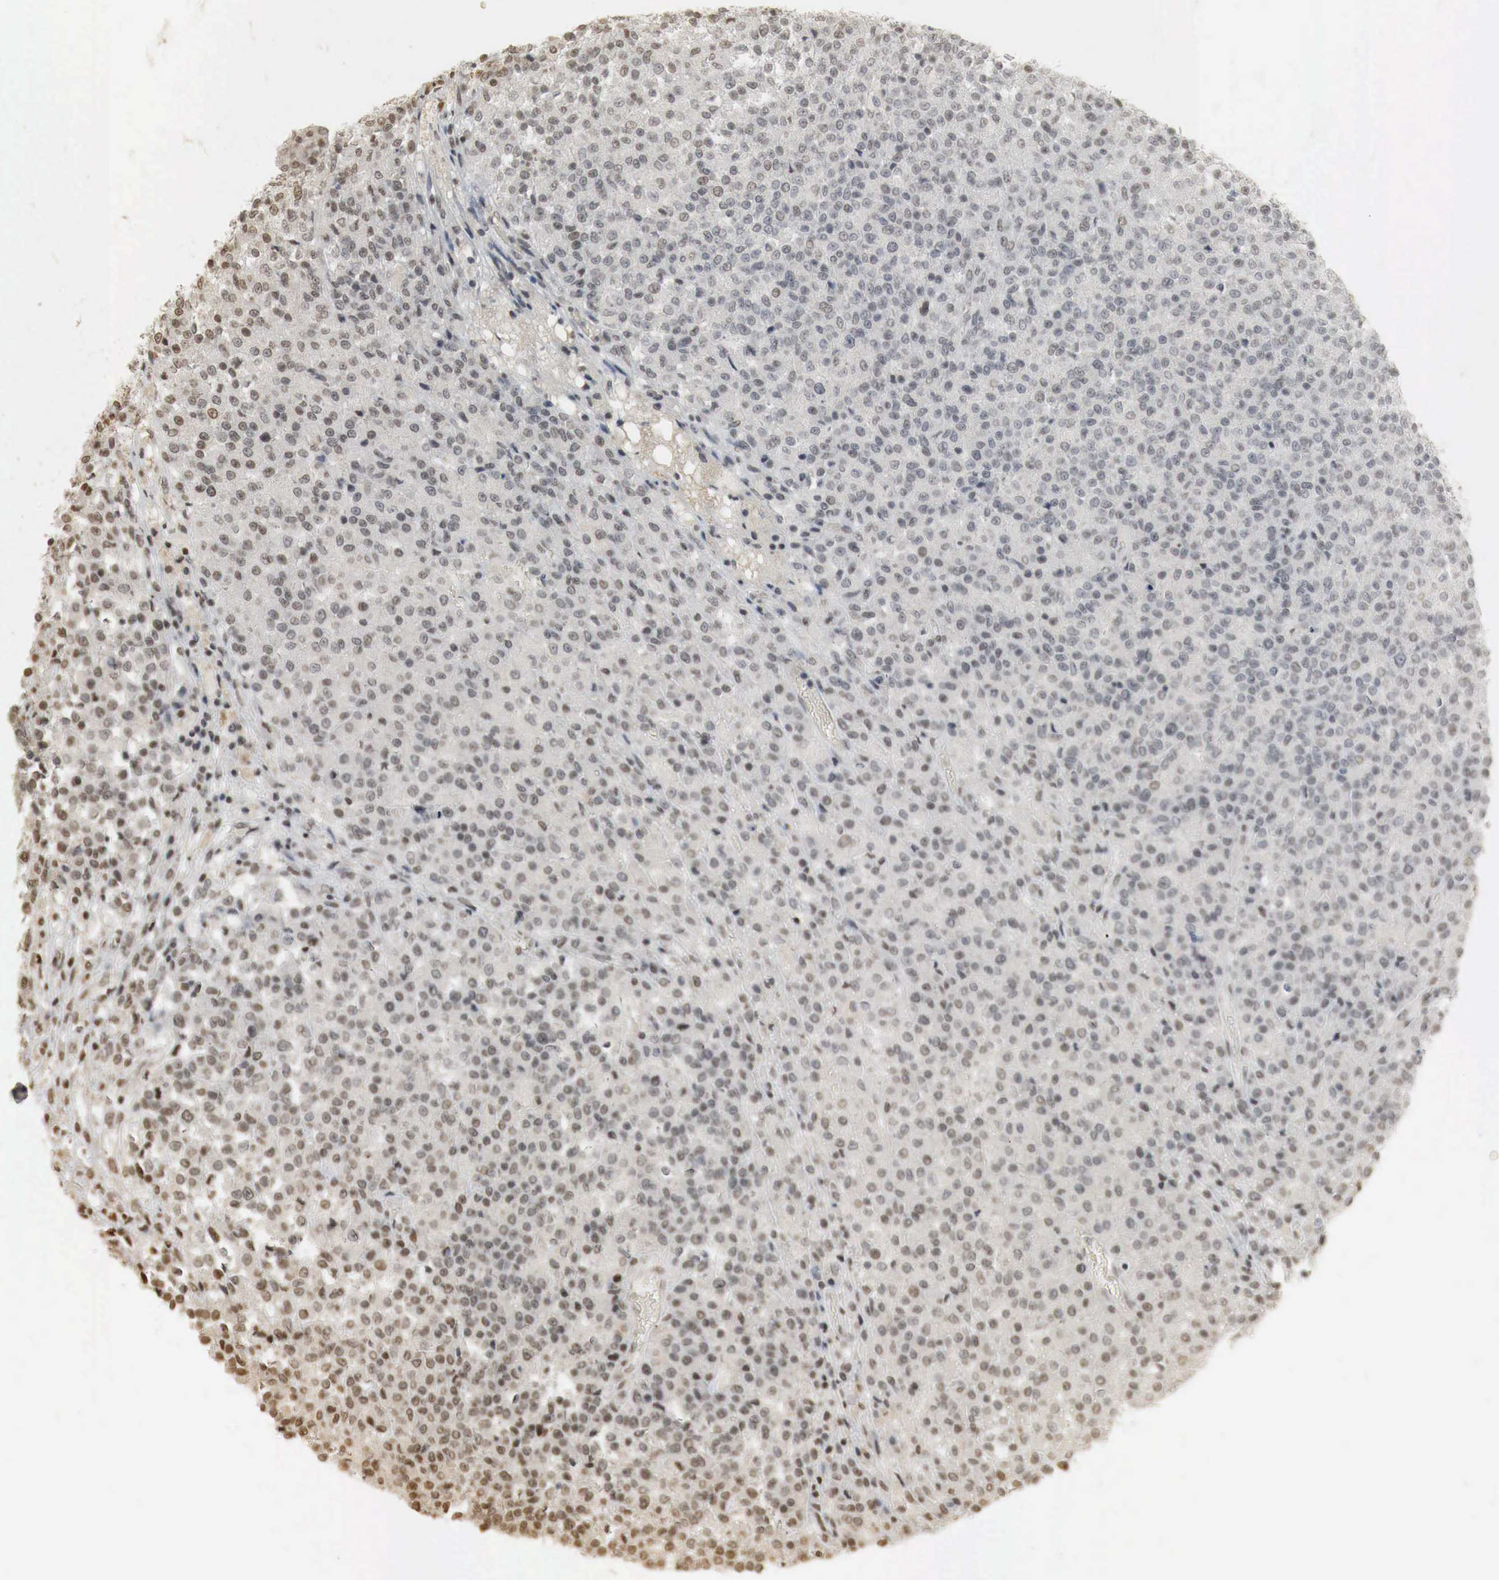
{"staining": {"intensity": "weak", "quantity": "25%-75%", "location": "cytoplasmic/membranous,nuclear"}, "tissue": "testis cancer", "cell_type": "Tumor cells", "image_type": "cancer", "snomed": [{"axis": "morphology", "description": "Seminoma, NOS"}, {"axis": "topography", "description": "Testis"}], "caption": "Seminoma (testis) tissue demonstrates weak cytoplasmic/membranous and nuclear expression in approximately 25%-75% of tumor cells, visualized by immunohistochemistry. The staining was performed using DAB to visualize the protein expression in brown, while the nuclei were stained in blue with hematoxylin (Magnification: 20x).", "gene": "ERBB4", "patient": {"sex": "male", "age": 59}}